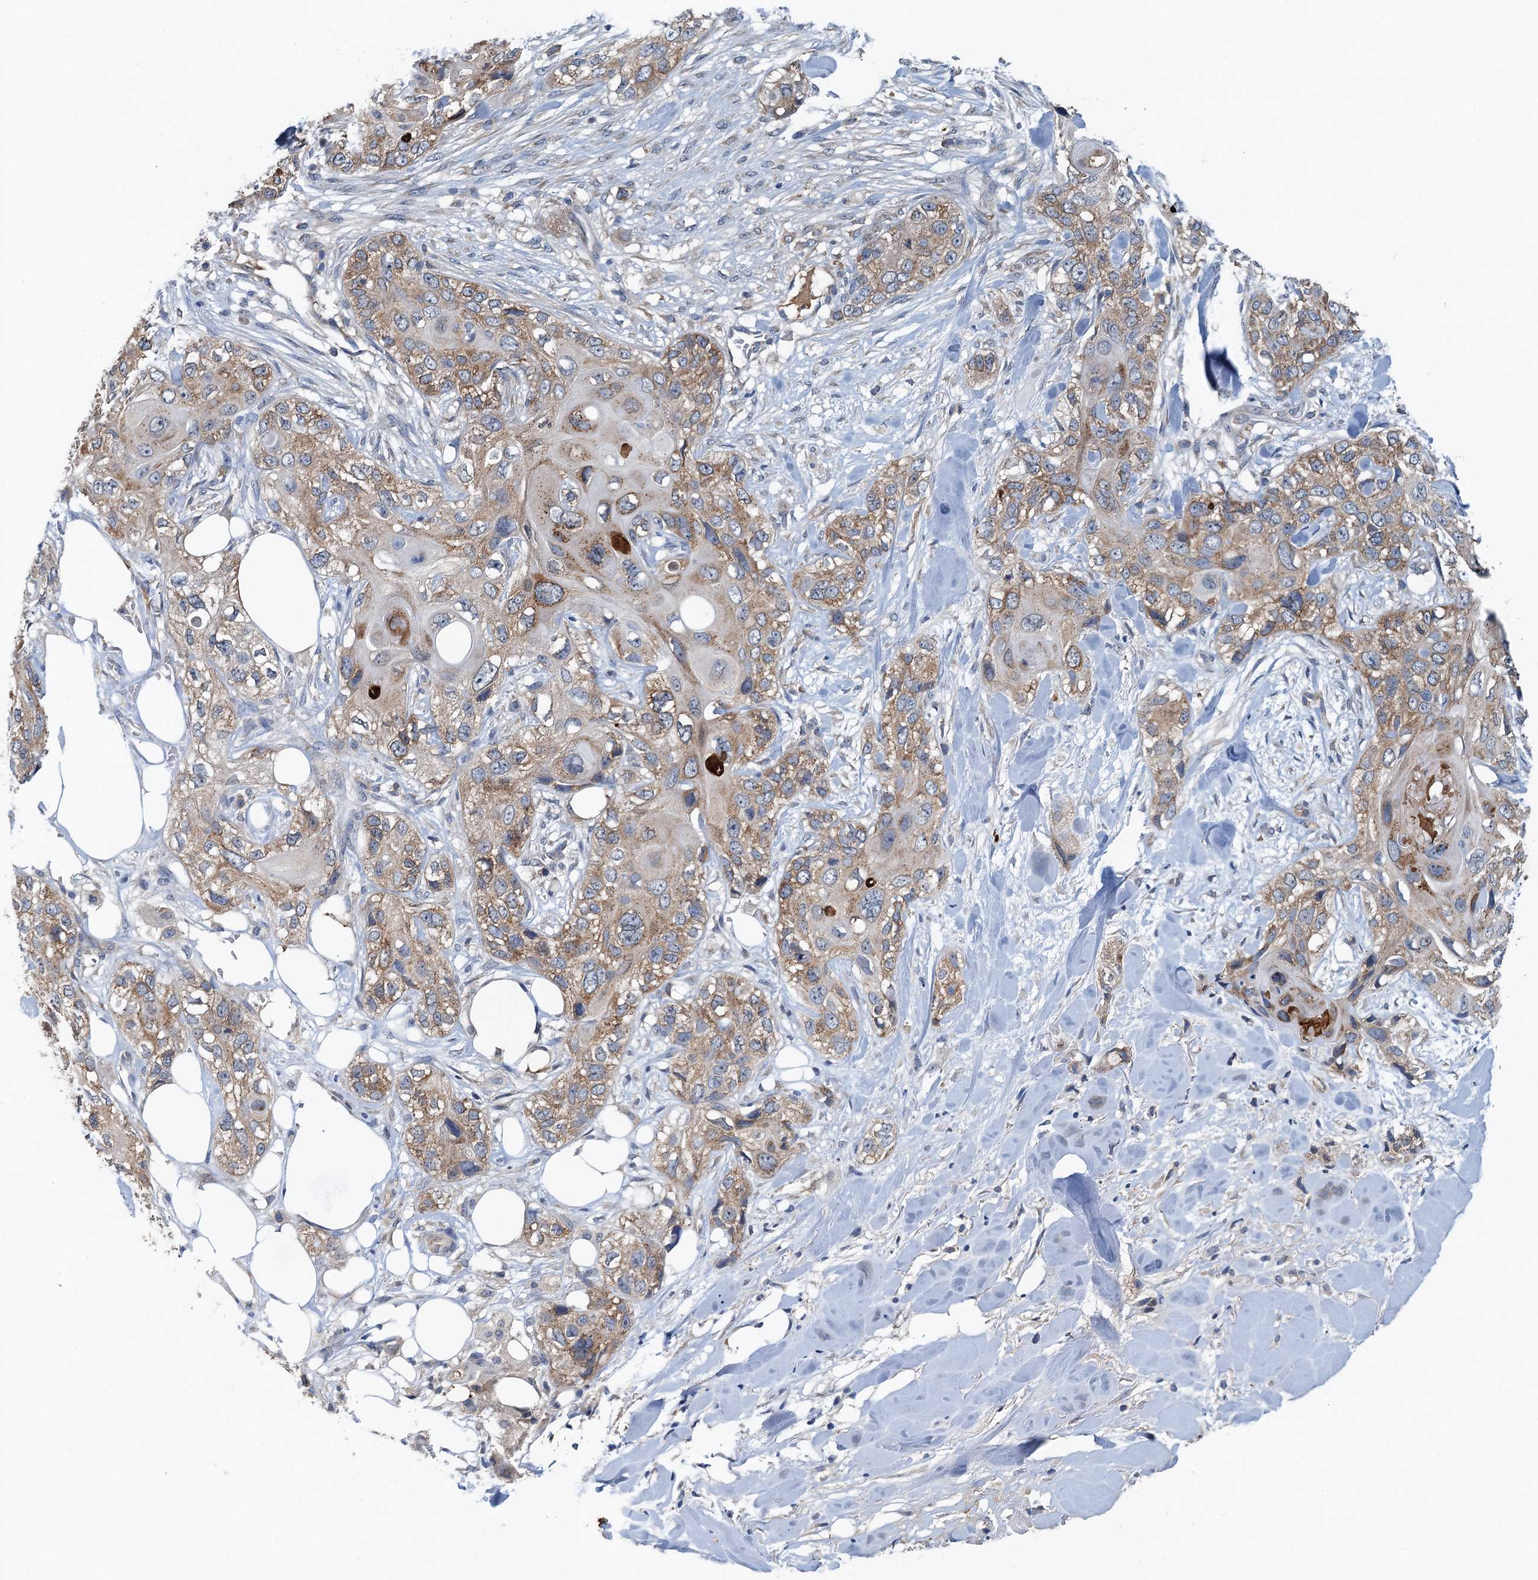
{"staining": {"intensity": "moderate", "quantity": ">75%", "location": "cytoplasmic/membranous"}, "tissue": "skin cancer", "cell_type": "Tumor cells", "image_type": "cancer", "snomed": [{"axis": "morphology", "description": "Normal tissue, NOS"}, {"axis": "morphology", "description": "Squamous cell carcinoma, NOS"}, {"axis": "topography", "description": "Skin"}], "caption": "Skin cancer tissue displays moderate cytoplasmic/membranous positivity in about >75% of tumor cells", "gene": "LSM14B", "patient": {"sex": "male", "age": 72}}